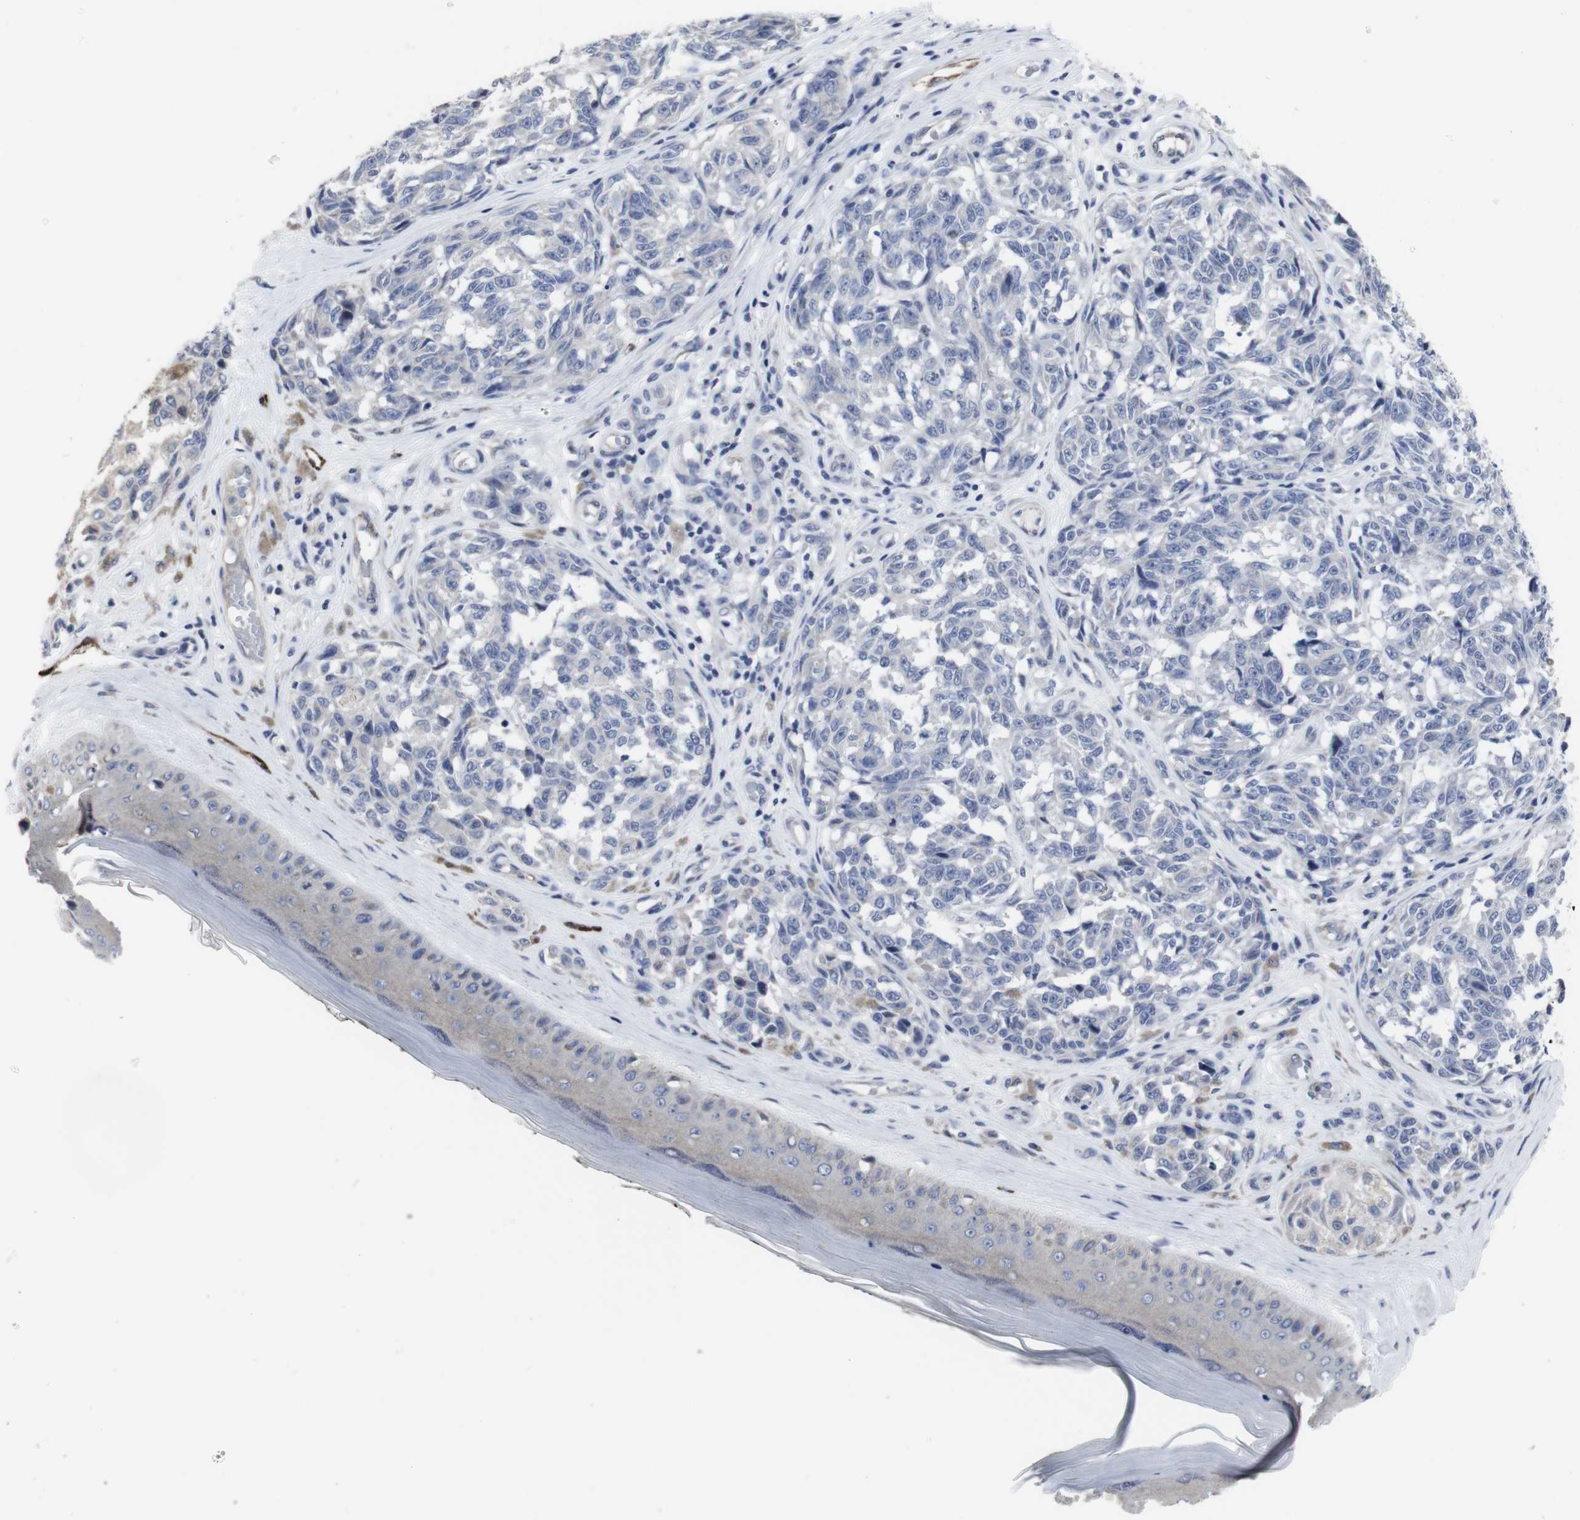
{"staining": {"intensity": "negative", "quantity": "none", "location": "none"}, "tissue": "melanoma", "cell_type": "Tumor cells", "image_type": "cancer", "snomed": [{"axis": "morphology", "description": "Malignant melanoma, NOS"}, {"axis": "topography", "description": "Skin"}], "caption": "The micrograph displays no staining of tumor cells in melanoma.", "gene": "SNCG", "patient": {"sex": "female", "age": 64}}